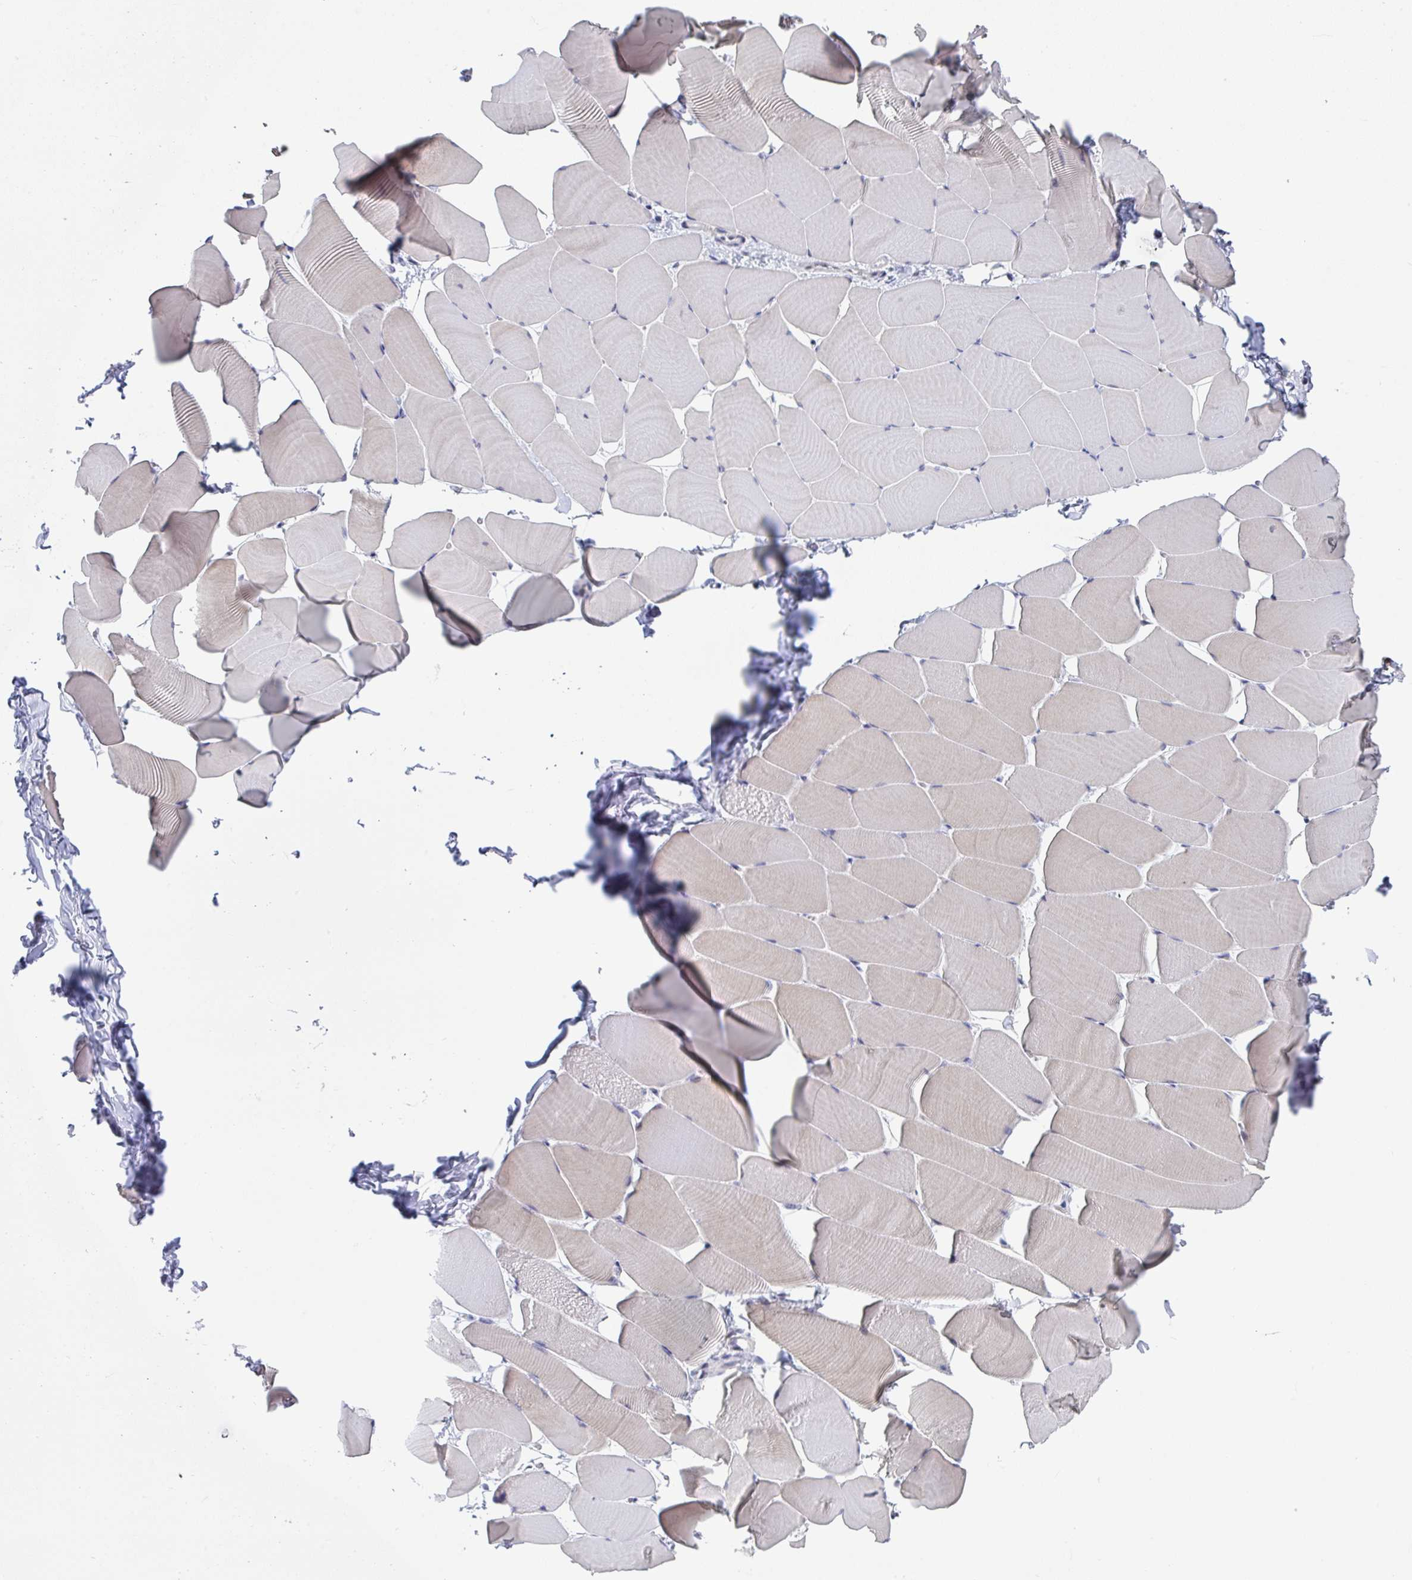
{"staining": {"intensity": "weak", "quantity": "25%-75%", "location": "cytoplasmic/membranous"}, "tissue": "skeletal muscle", "cell_type": "Myocytes", "image_type": "normal", "snomed": [{"axis": "morphology", "description": "Normal tissue, NOS"}, {"axis": "topography", "description": "Skeletal muscle"}], "caption": "Protein staining by immunohistochemistry exhibits weak cytoplasmic/membranous positivity in approximately 25%-75% of myocytes in normal skeletal muscle. The protein of interest is shown in brown color, while the nuclei are stained blue.", "gene": "JDP2", "patient": {"sex": "male", "age": 25}}